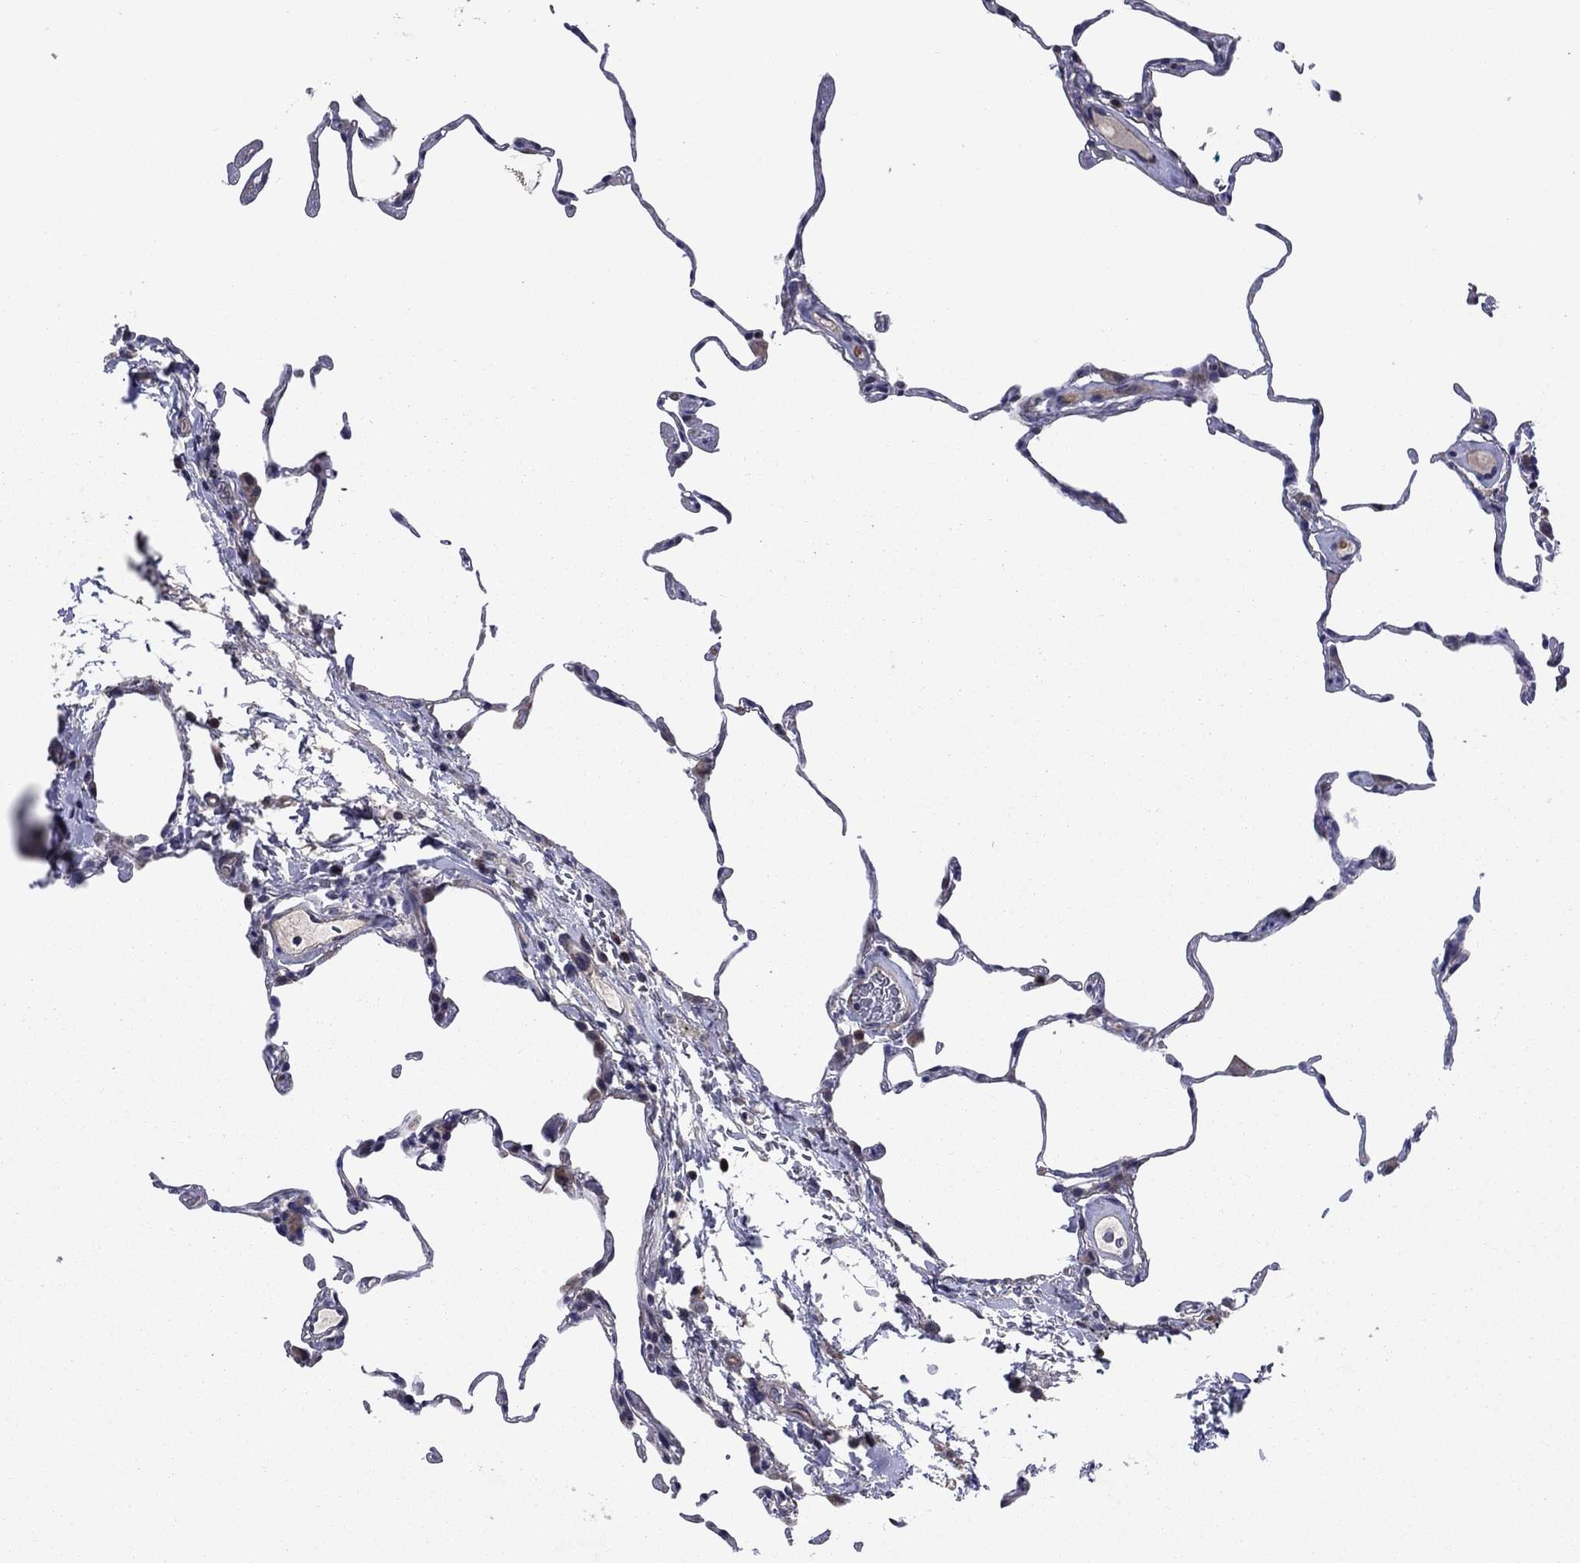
{"staining": {"intensity": "negative", "quantity": "none", "location": "none"}, "tissue": "lung", "cell_type": "Alveolar cells", "image_type": "normal", "snomed": [{"axis": "morphology", "description": "Normal tissue, NOS"}, {"axis": "topography", "description": "Lung"}], "caption": "Immunohistochemistry (IHC) histopathology image of unremarkable human lung stained for a protein (brown), which exhibits no positivity in alveolar cells.", "gene": "MSRB1", "patient": {"sex": "female", "age": 57}}